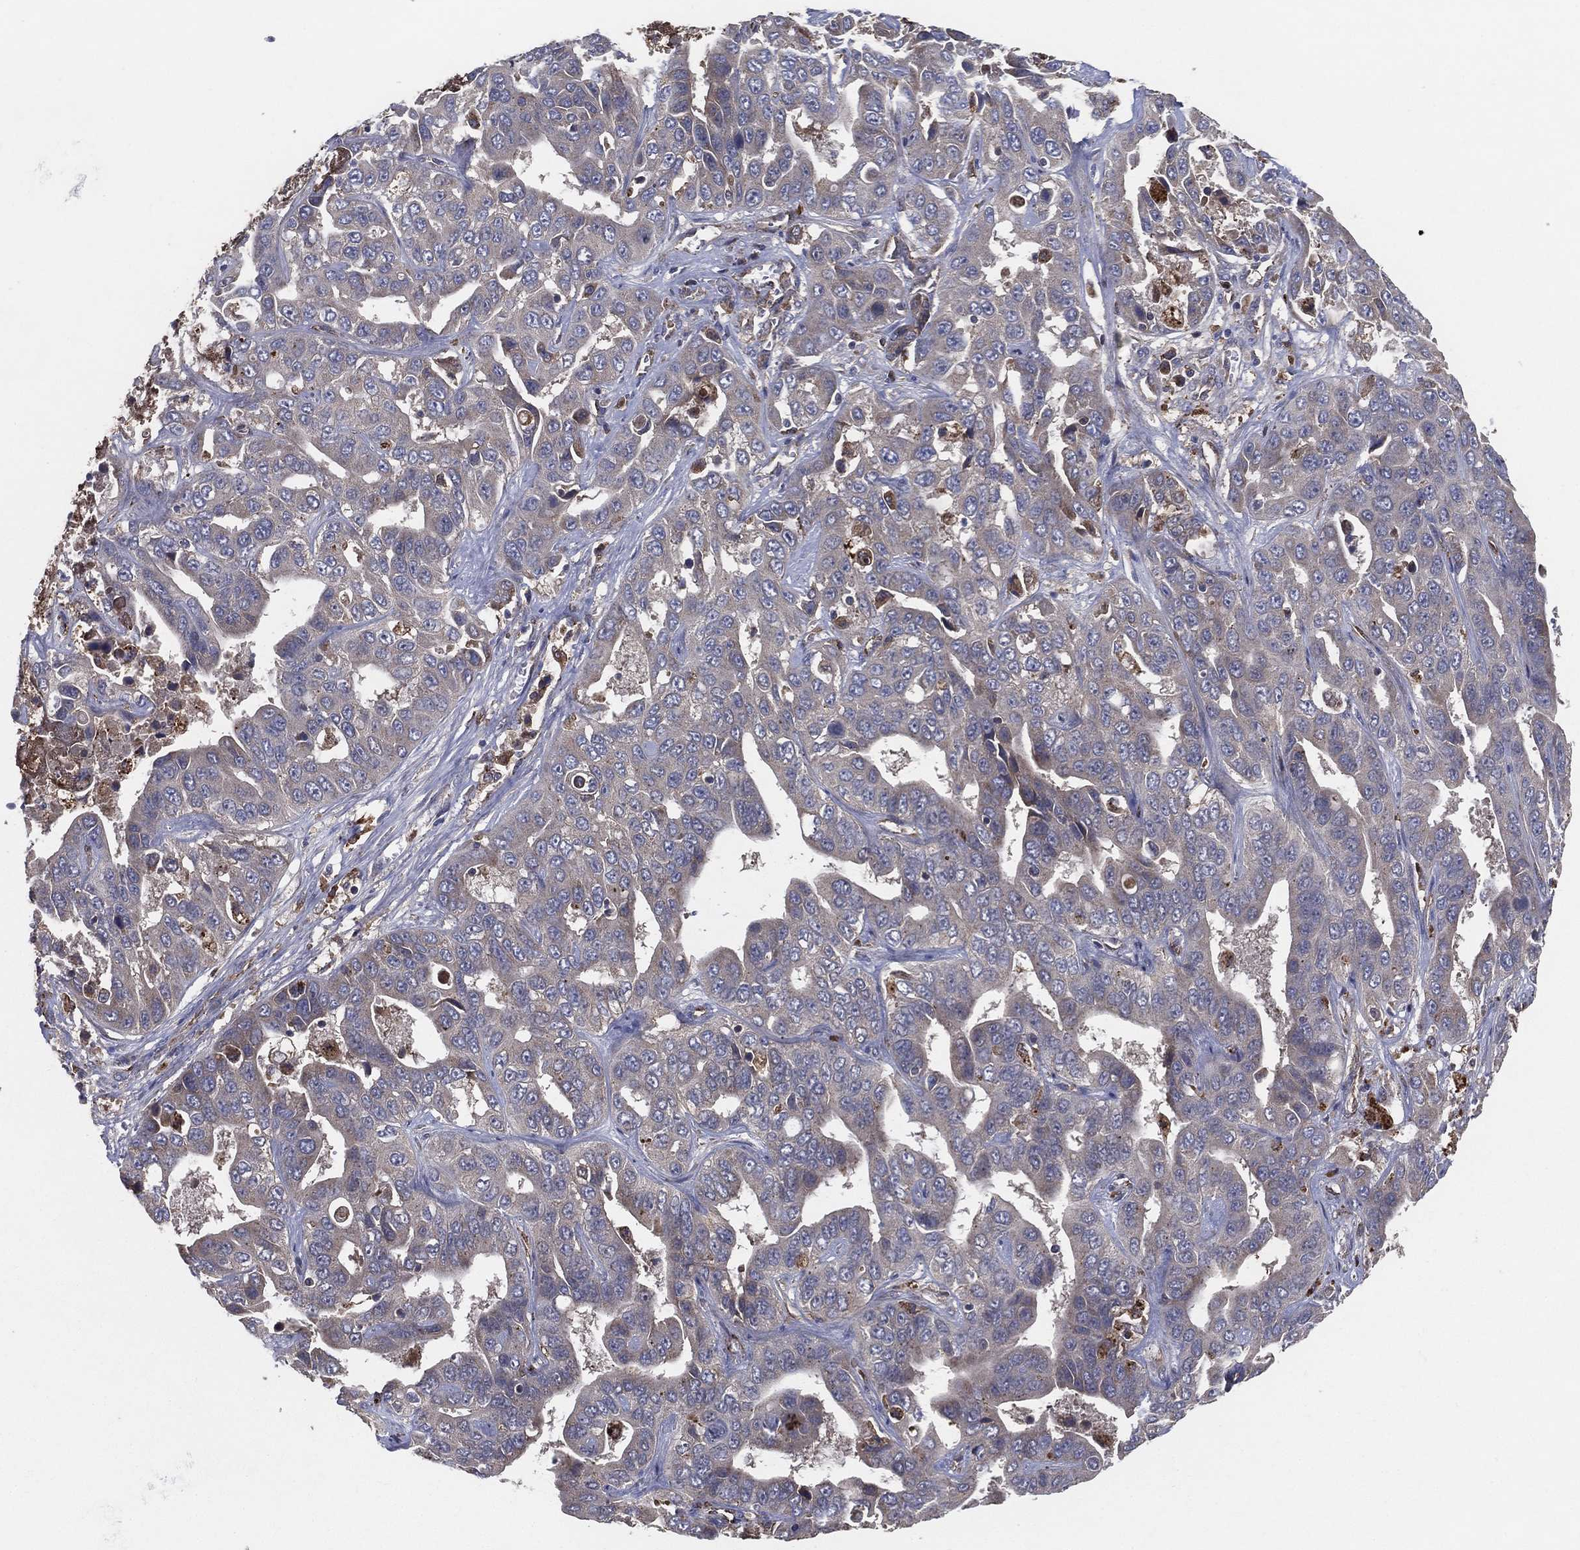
{"staining": {"intensity": "negative", "quantity": "none", "location": "none"}, "tissue": "liver cancer", "cell_type": "Tumor cells", "image_type": "cancer", "snomed": [{"axis": "morphology", "description": "Cholangiocarcinoma"}, {"axis": "topography", "description": "Liver"}], "caption": "An IHC image of liver cholangiocarcinoma is shown. There is no staining in tumor cells of liver cholangiocarcinoma. (DAB (3,3'-diaminobenzidine) IHC, high magnification).", "gene": "MT-ND1", "patient": {"sex": "female", "age": 52}}